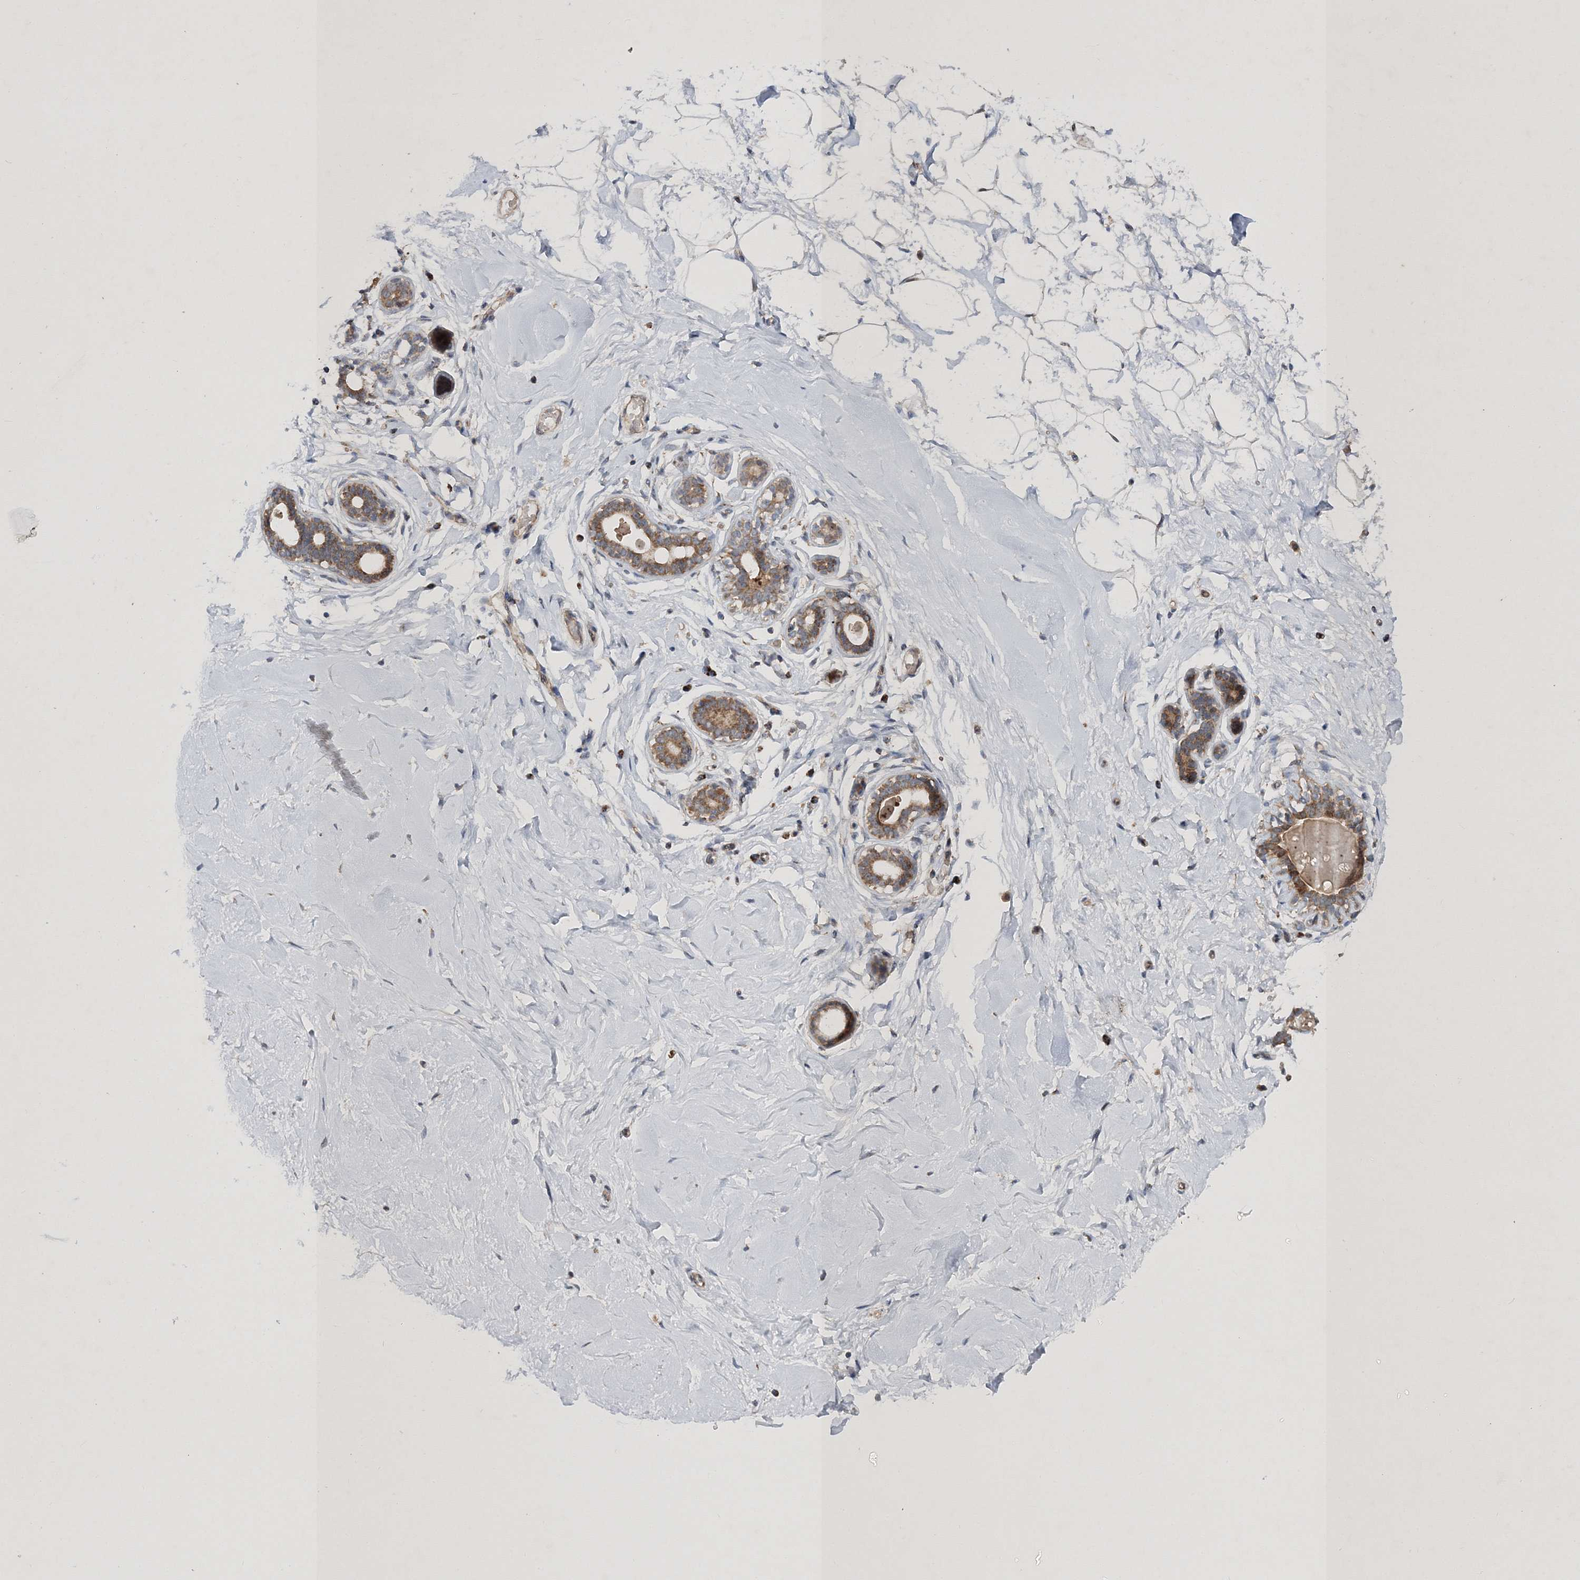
{"staining": {"intensity": "weak", "quantity": ">75%", "location": "cytoplasmic/membranous"}, "tissue": "breast", "cell_type": "Adipocytes", "image_type": "normal", "snomed": [{"axis": "morphology", "description": "Normal tissue, NOS"}, {"axis": "morphology", "description": "Adenoma, NOS"}, {"axis": "topography", "description": "Breast"}], "caption": "Protein analysis of normal breast displays weak cytoplasmic/membranous staining in about >75% of adipocytes. The protein is shown in brown color, while the nuclei are stained blue.", "gene": "SCRN3", "patient": {"sex": "female", "age": 23}}